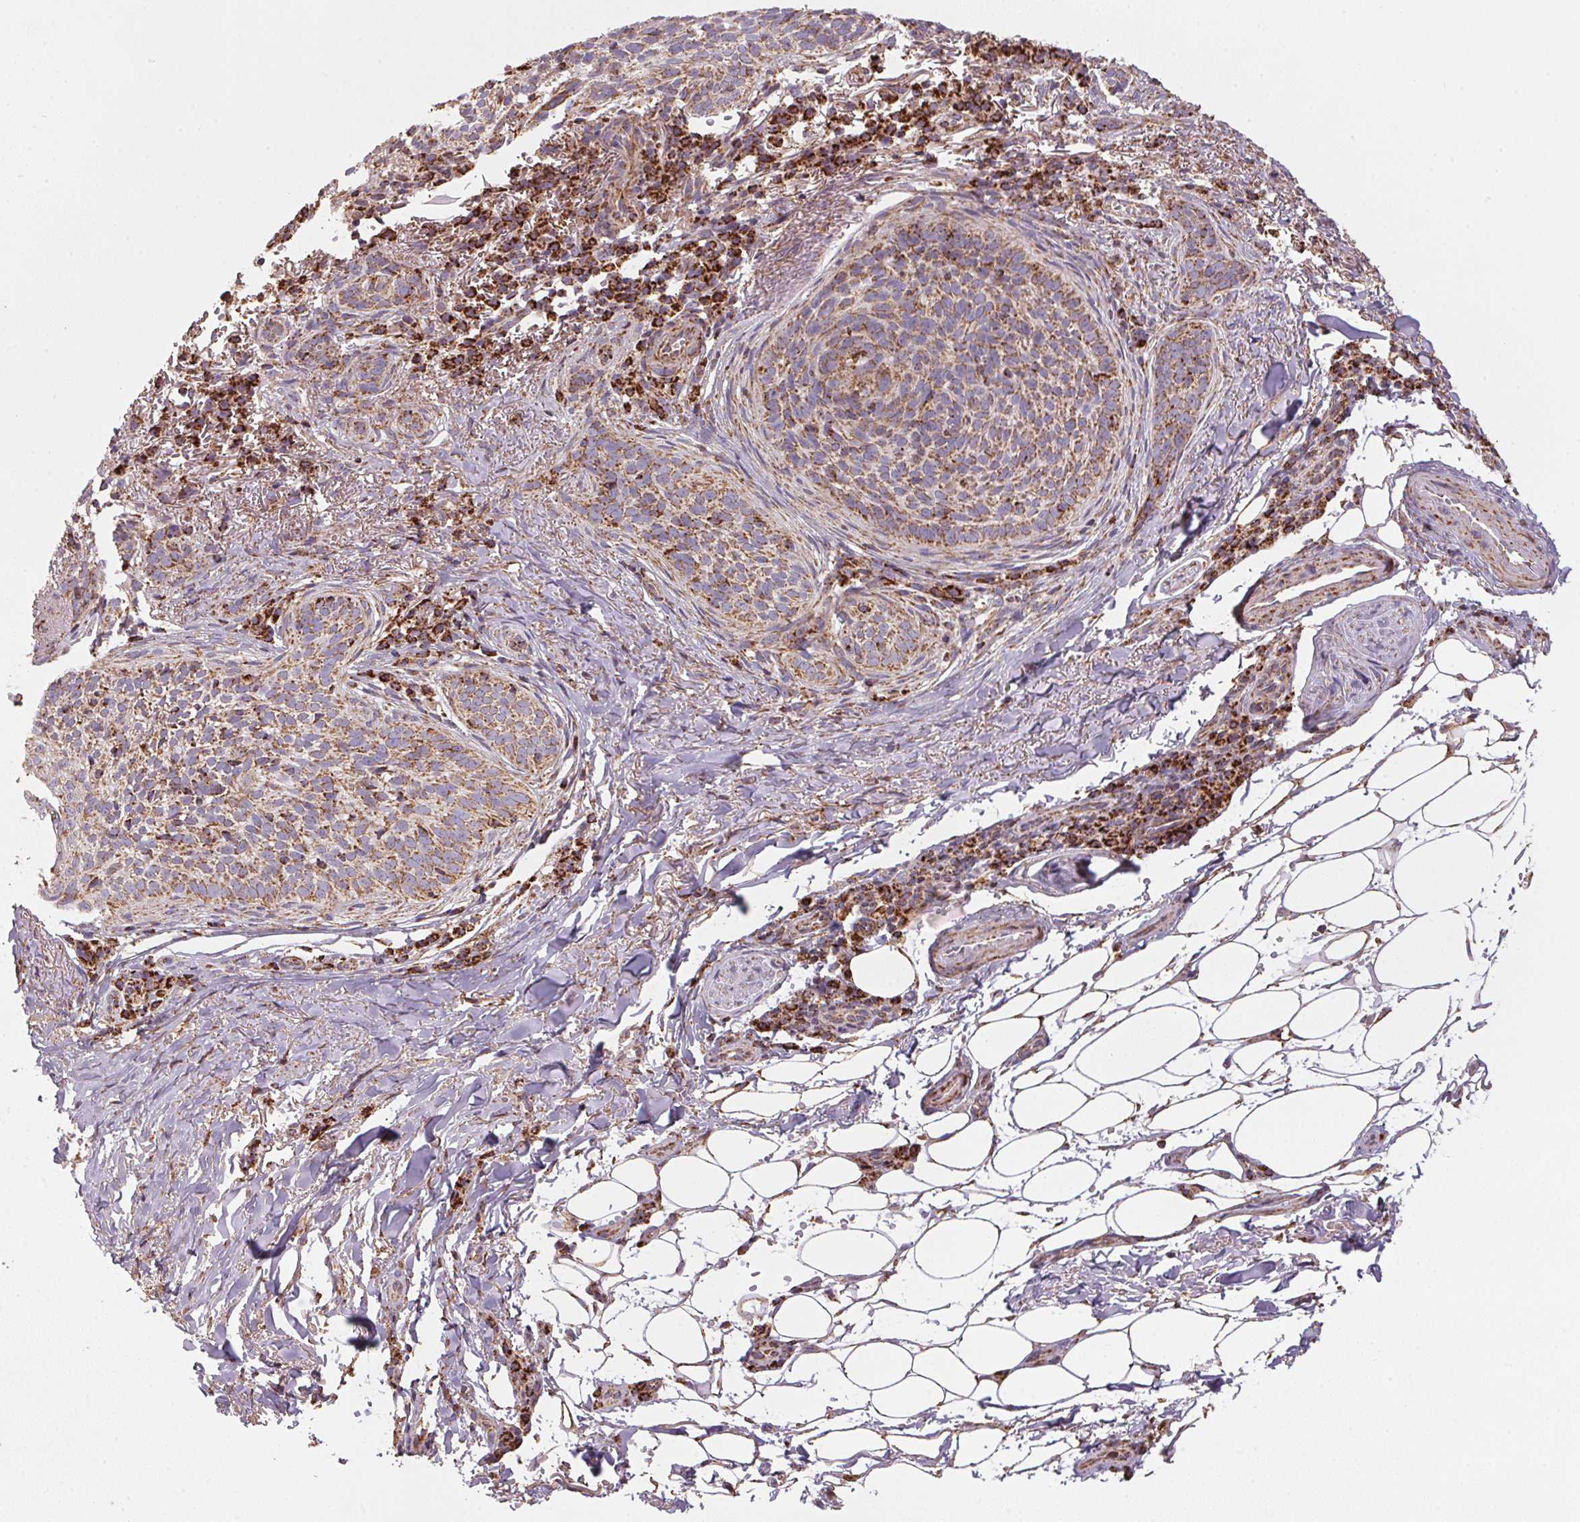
{"staining": {"intensity": "moderate", "quantity": ">75%", "location": "cytoplasmic/membranous"}, "tissue": "skin cancer", "cell_type": "Tumor cells", "image_type": "cancer", "snomed": [{"axis": "morphology", "description": "Basal cell carcinoma"}, {"axis": "topography", "description": "Skin"}, {"axis": "topography", "description": "Skin of head"}], "caption": "Immunohistochemical staining of skin basal cell carcinoma reveals medium levels of moderate cytoplasmic/membranous expression in about >75% of tumor cells.", "gene": "NDUFS2", "patient": {"sex": "male", "age": 62}}